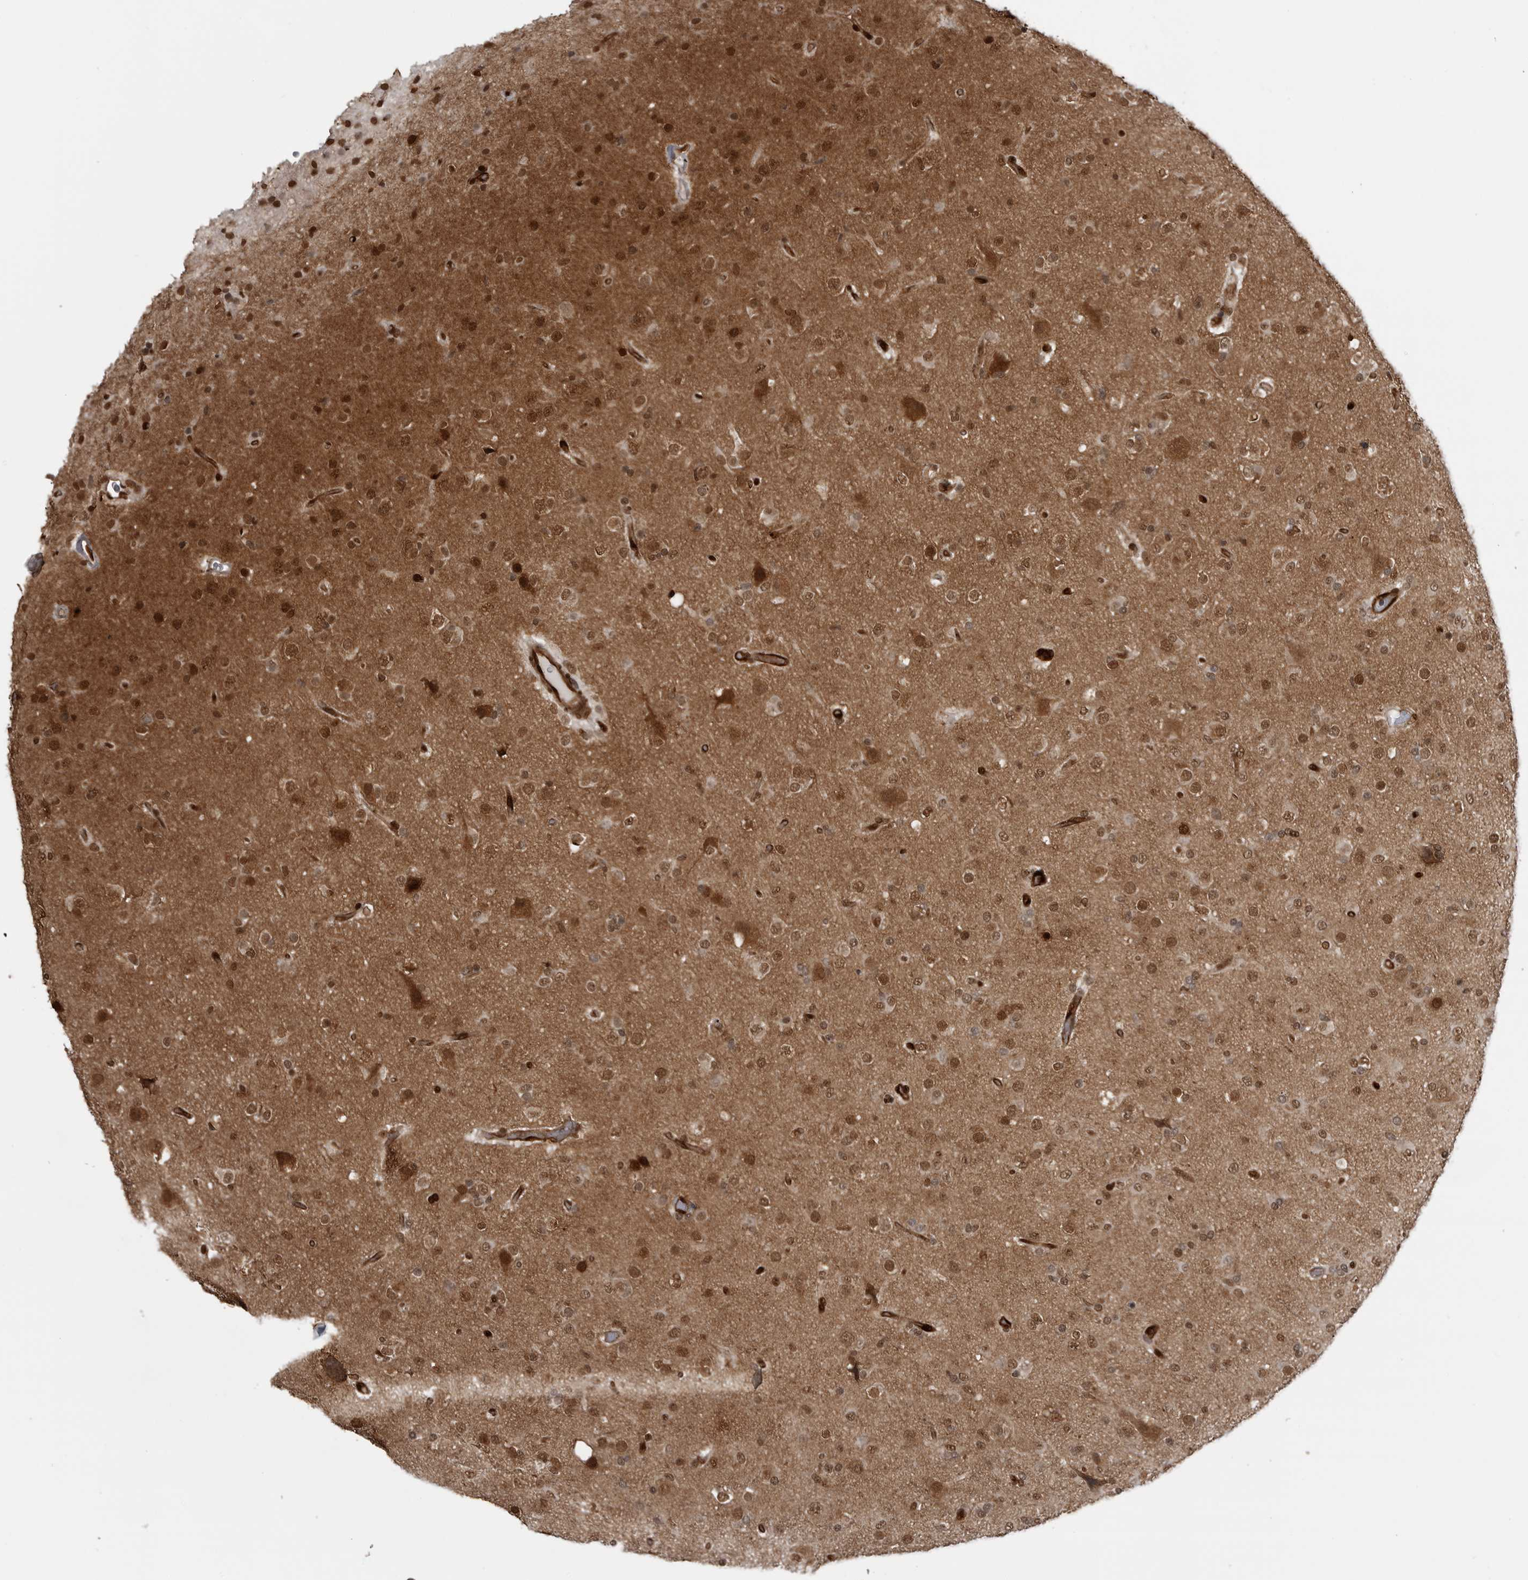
{"staining": {"intensity": "moderate", "quantity": ">75%", "location": "nuclear"}, "tissue": "glioma", "cell_type": "Tumor cells", "image_type": "cancer", "snomed": [{"axis": "morphology", "description": "Glioma, malignant, Low grade"}, {"axis": "topography", "description": "Brain"}], "caption": "A brown stain highlights moderate nuclear positivity of a protein in human malignant low-grade glioma tumor cells. (Stains: DAB (3,3'-diaminobenzidine) in brown, nuclei in blue, Microscopy: brightfield microscopy at high magnification).", "gene": "SMAD2", "patient": {"sex": "male", "age": 65}}